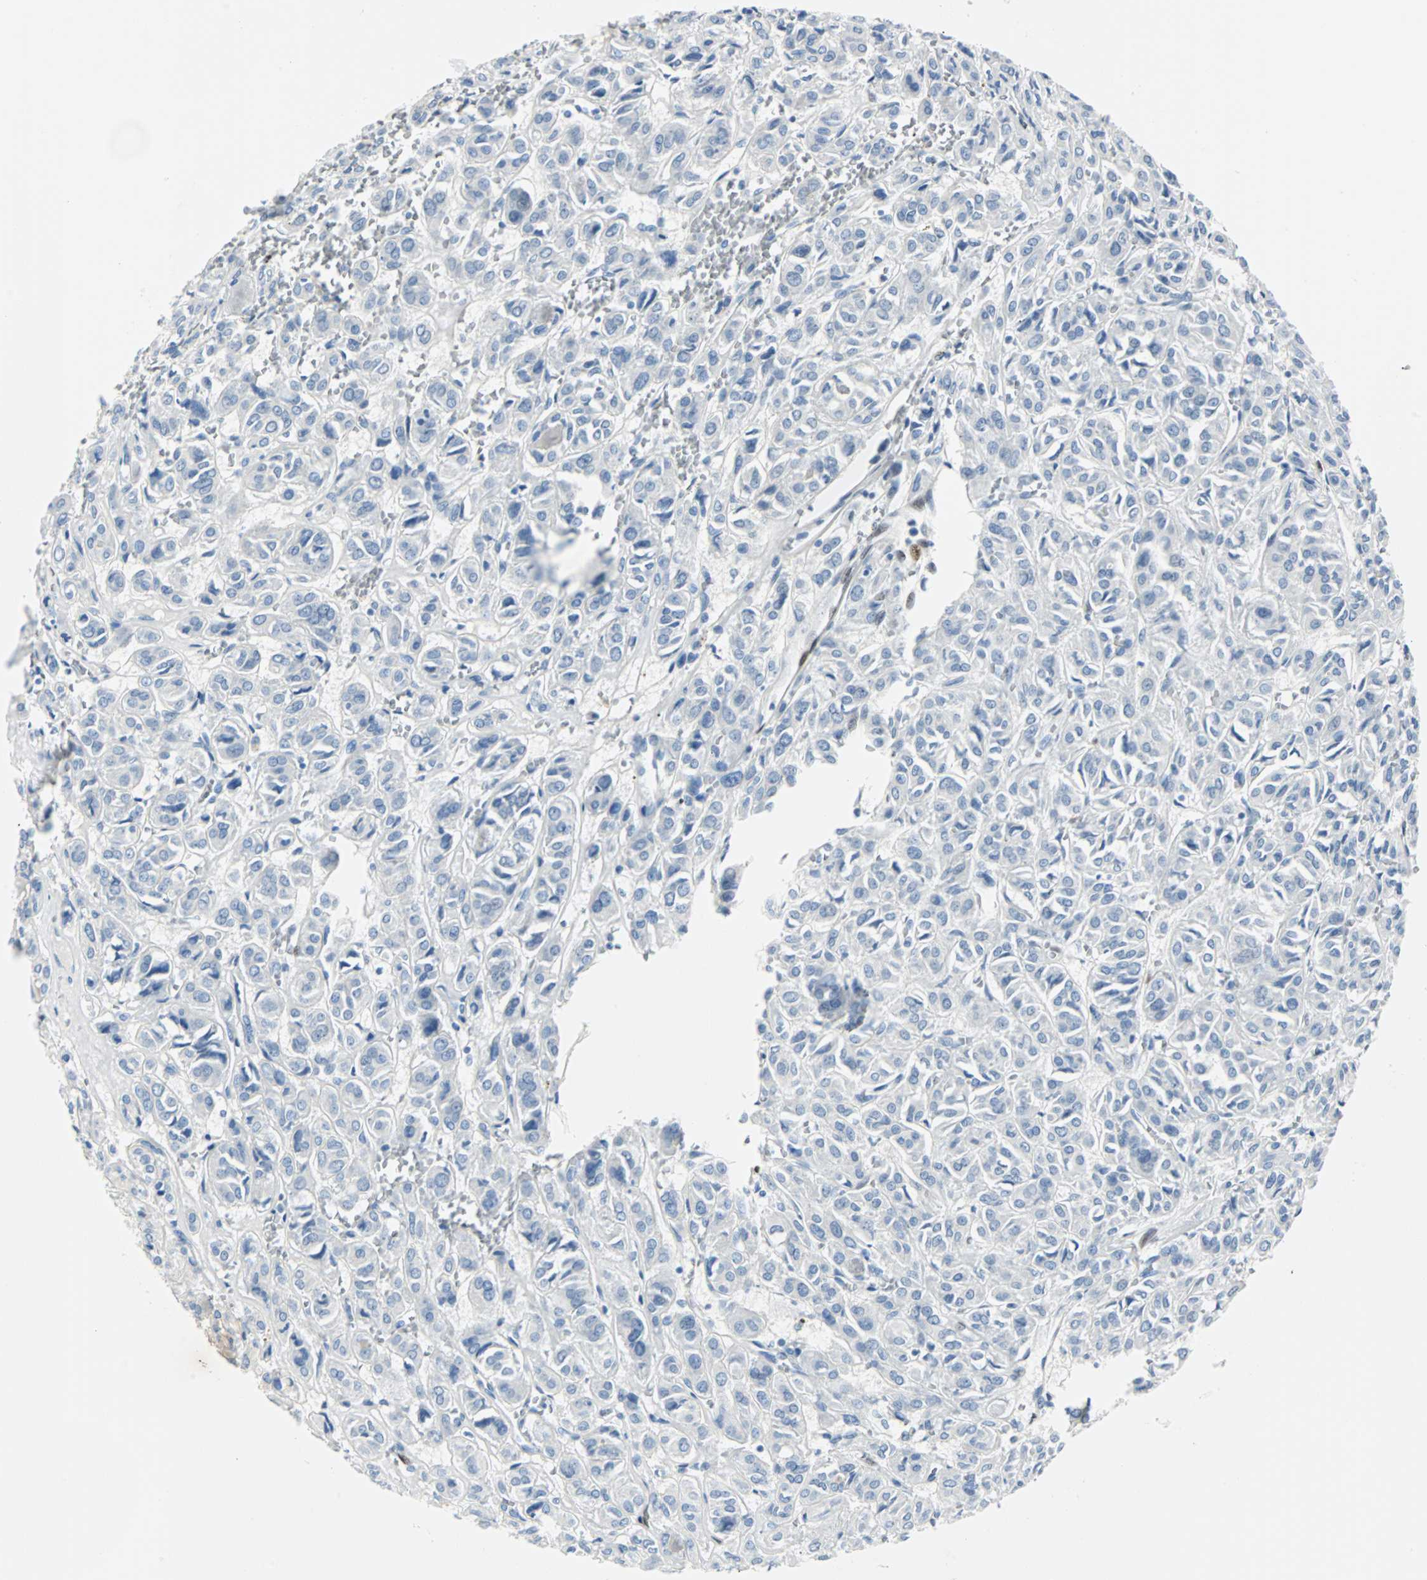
{"staining": {"intensity": "negative", "quantity": "none", "location": "none"}, "tissue": "thyroid cancer", "cell_type": "Tumor cells", "image_type": "cancer", "snomed": [{"axis": "morphology", "description": "Follicular adenoma carcinoma, NOS"}, {"axis": "topography", "description": "Thyroid gland"}], "caption": "Immunohistochemical staining of thyroid cancer exhibits no significant expression in tumor cells.", "gene": "IL33", "patient": {"sex": "female", "age": 71}}